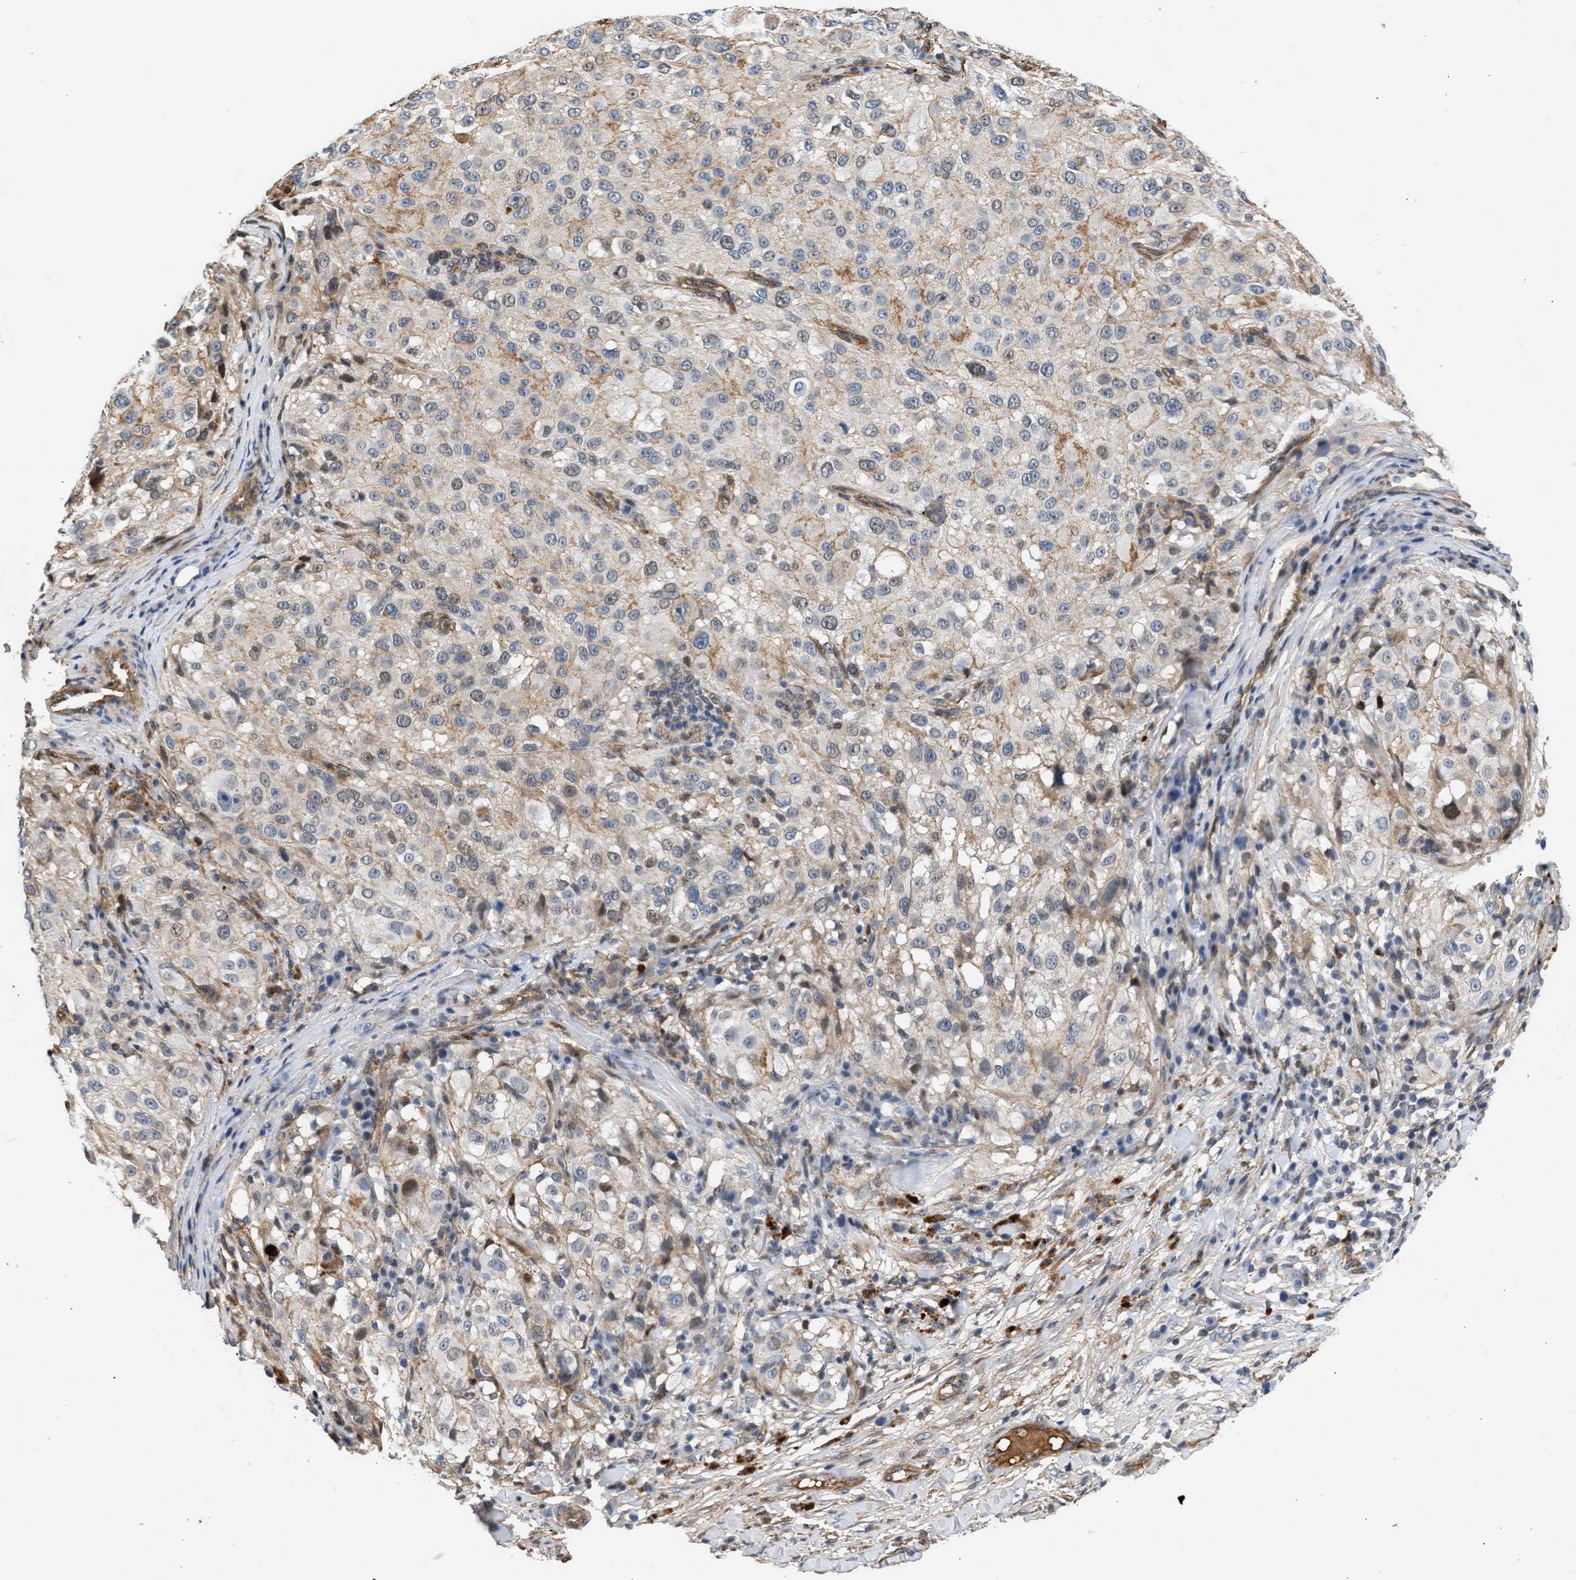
{"staining": {"intensity": "weak", "quantity": "<25%", "location": "cytoplasmic/membranous,nuclear"}, "tissue": "melanoma", "cell_type": "Tumor cells", "image_type": "cancer", "snomed": [{"axis": "morphology", "description": "Necrosis, NOS"}, {"axis": "morphology", "description": "Malignant melanoma, NOS"}, {"axis": "topography", "description": "Skin"}], "caption": "Immunohistochemistry (IHC) histopathology image of melanoma stained for a protein (brown), which reveals no staining in tumor cells. The staining is performed using DAB (3,3'-diaminobenzidine) brown chromogen with nuclei counter-stained in using hematoxylin.", "gene": "MAS1L", "patient": {"sex": "female", "age": 87}}